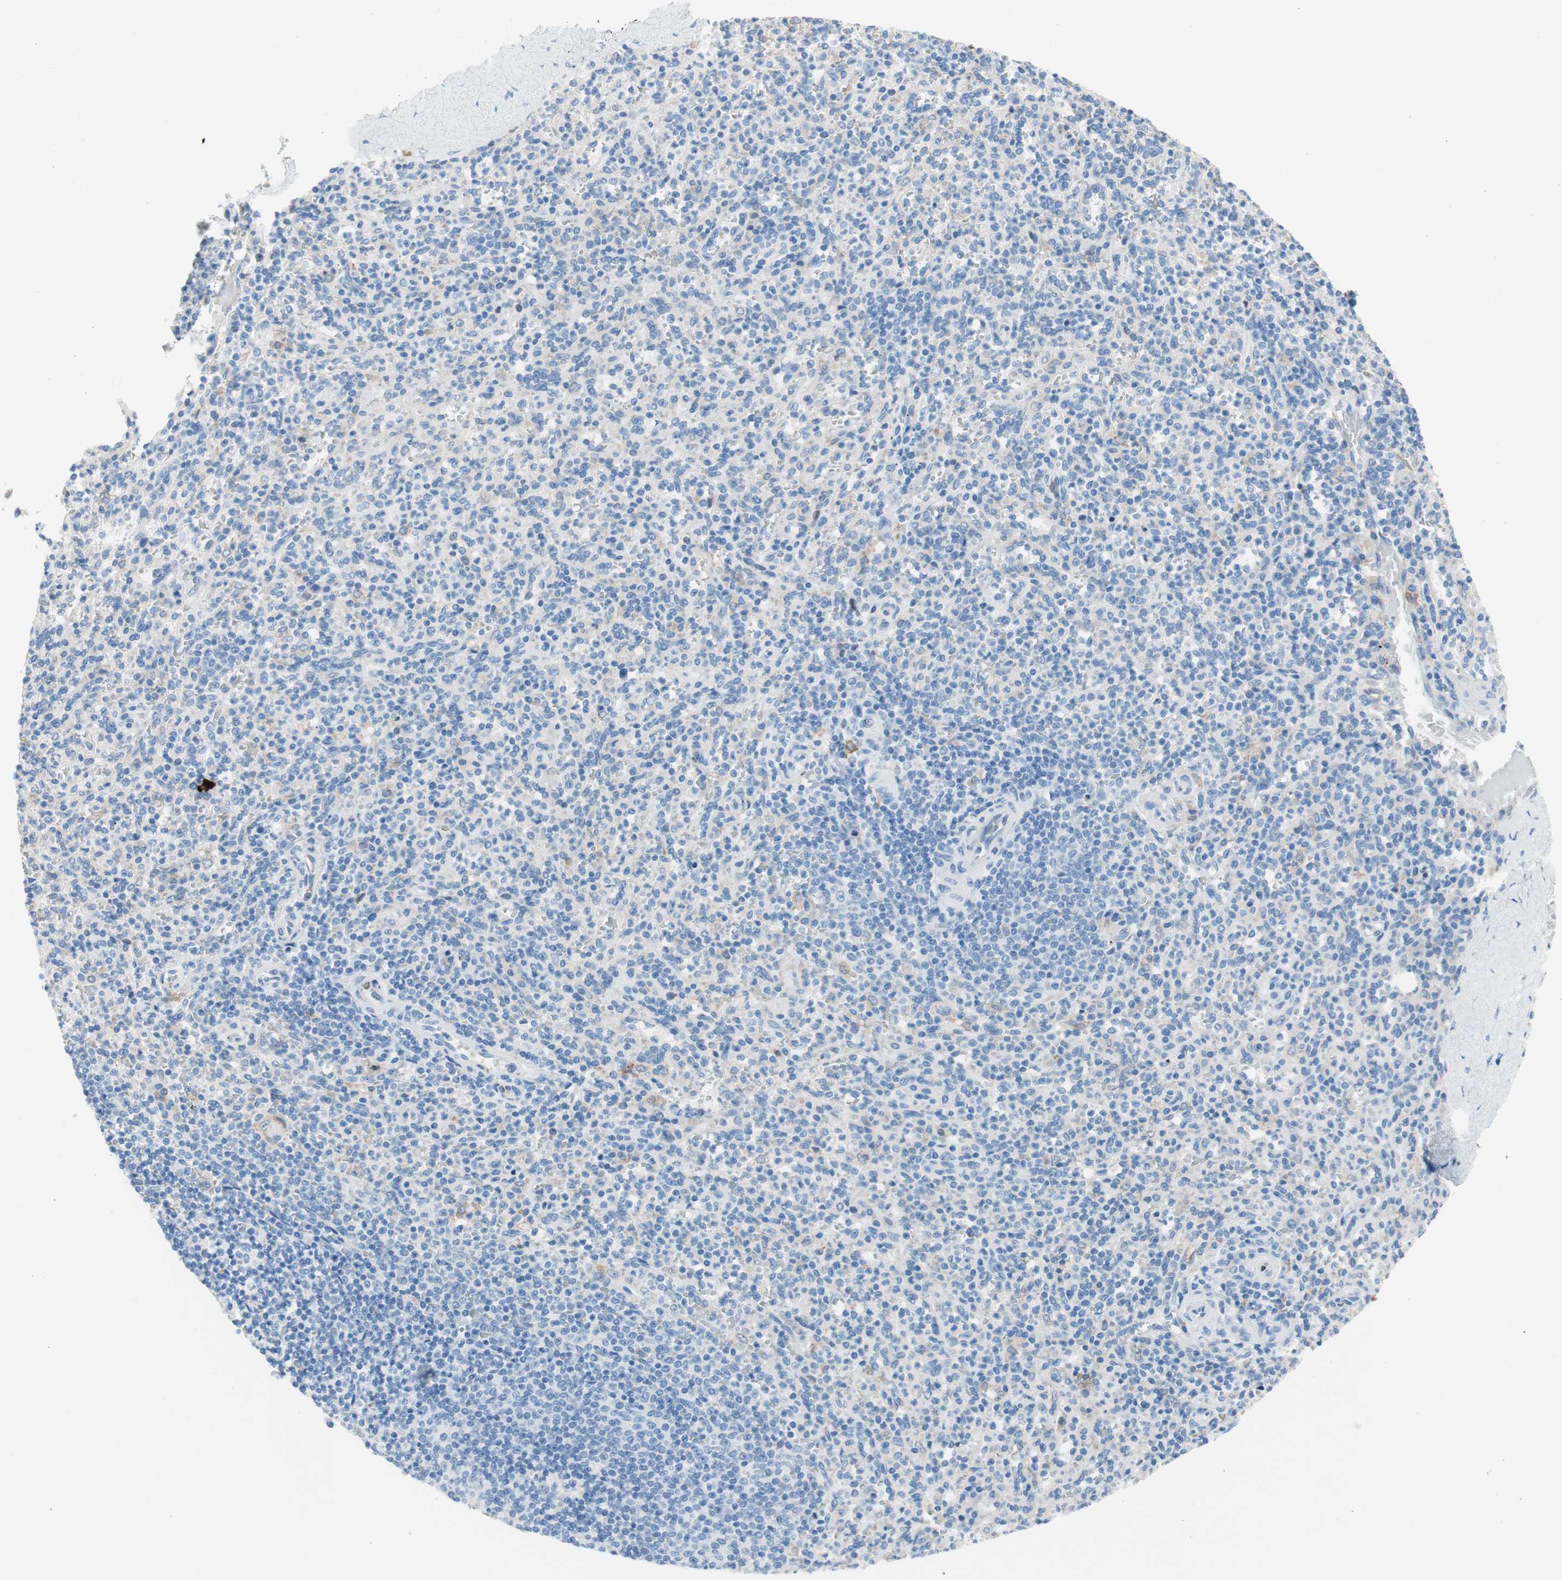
{"staining": {"intensity": "negative", "quantity": "none", "location": "none"}, "tissue": "spleen", "cell_type": "Cells in red pulp", "image_type": "normal", "snomed": [{"axis": "morphology", "description": "Normal tissue, NOS"}, {"axis": "topography", "description": "Spleen"}], "caption": "This is an immunohistochemistry (IHC) histopathology image of normal spleen. There is no expression in cells in red pulp.", "gene": "GLUL", "patient": {"sex": "male", "age": 36}}